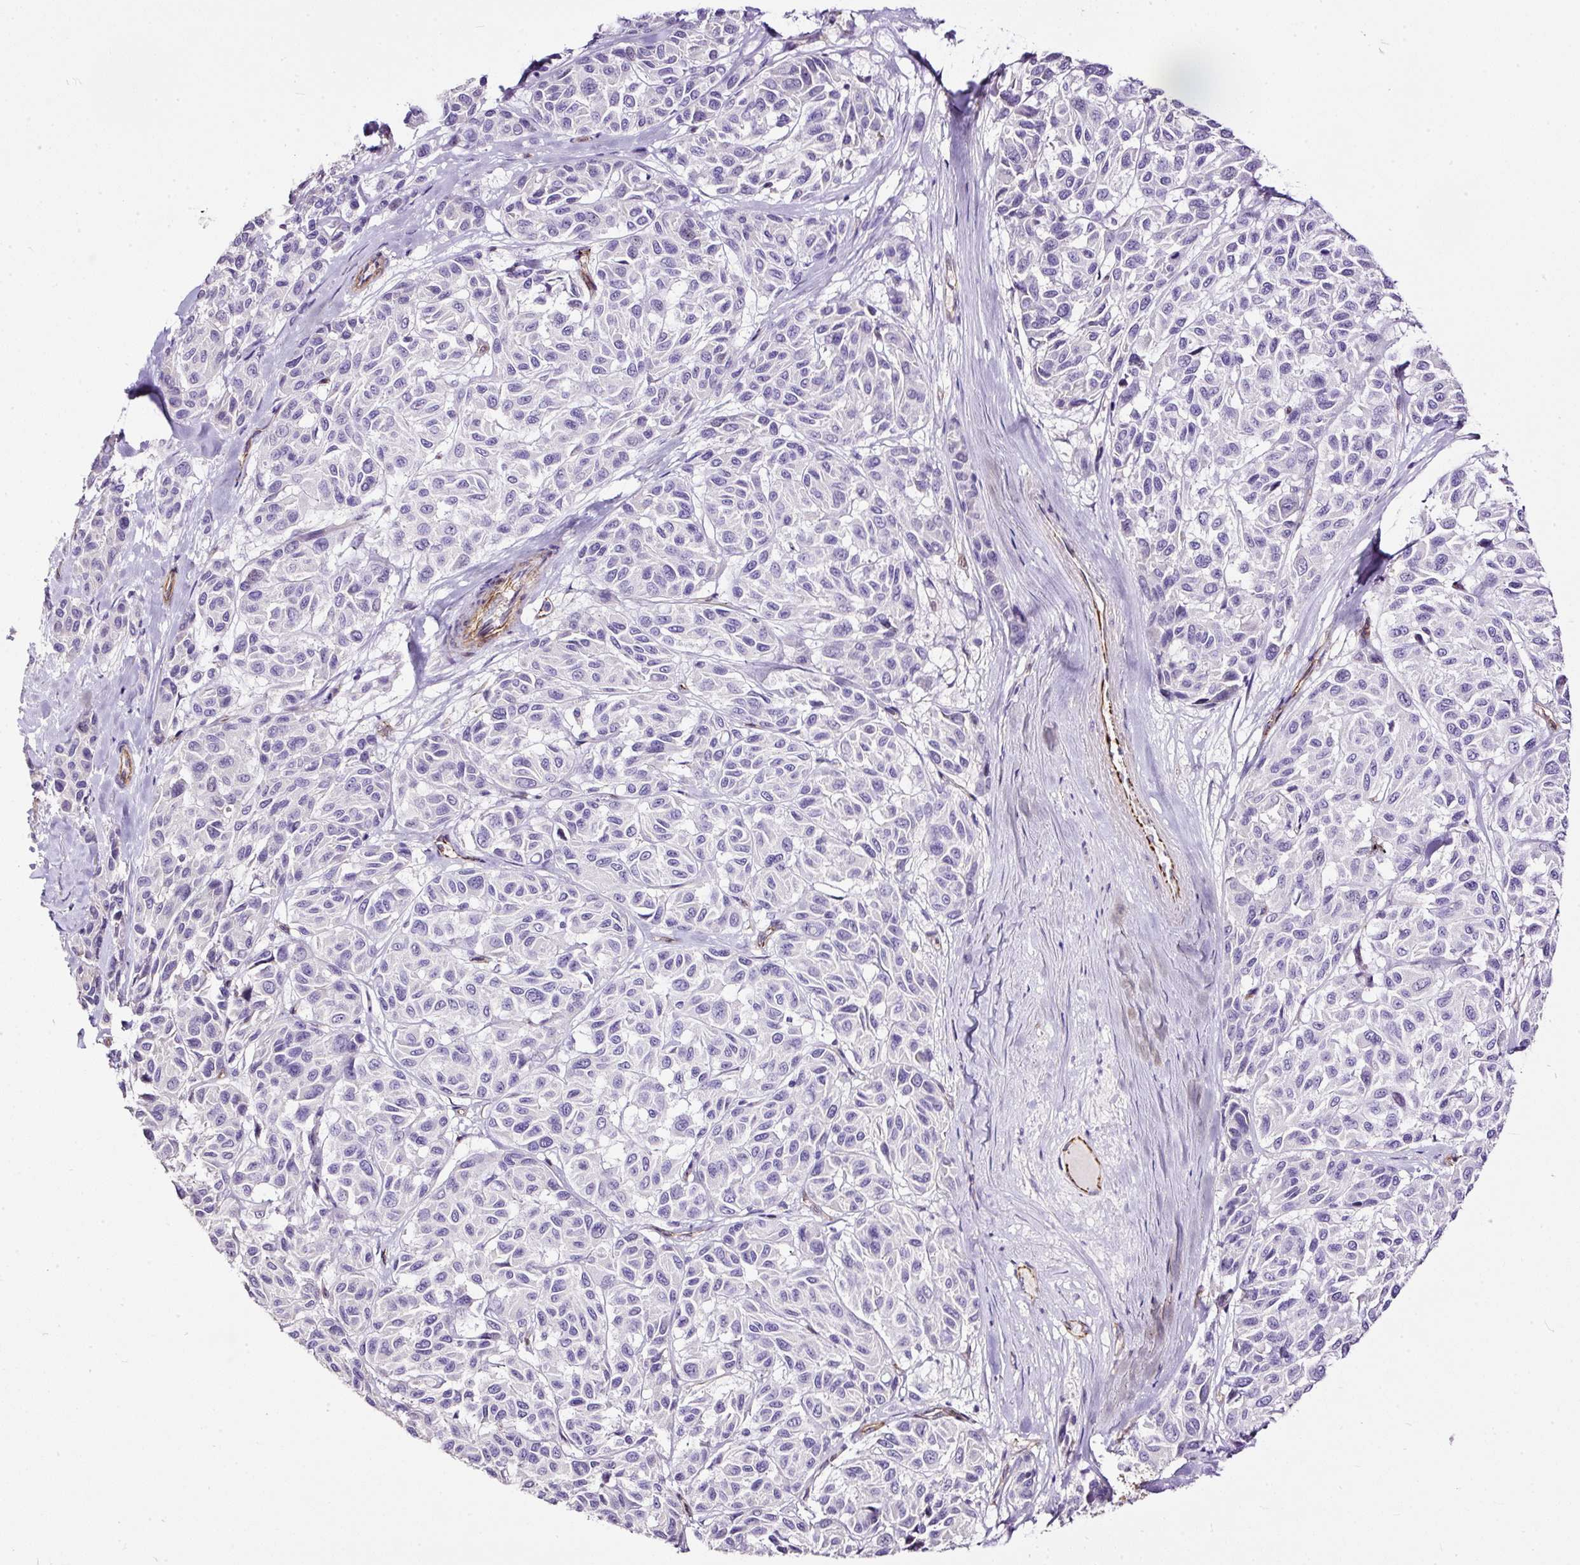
{"staining": {"intensity": "negative", "quantity": "none", "location": "none"}, "tissue": "melanoma", "cell_type": "Tumor cells", "image_type": "cancer", "snomed": [{"axis": "morphology", "description": "Malignant melanoma, NOS"}, {"axis": "topography", "description": "Skin"}], "caption": "IHC histopathology image of melanoma stained for a protein (brown), which exhibits no staining in tumor cells.", "gene": "MAGEB16", "patient": {"sex": "female", "age": 66}}